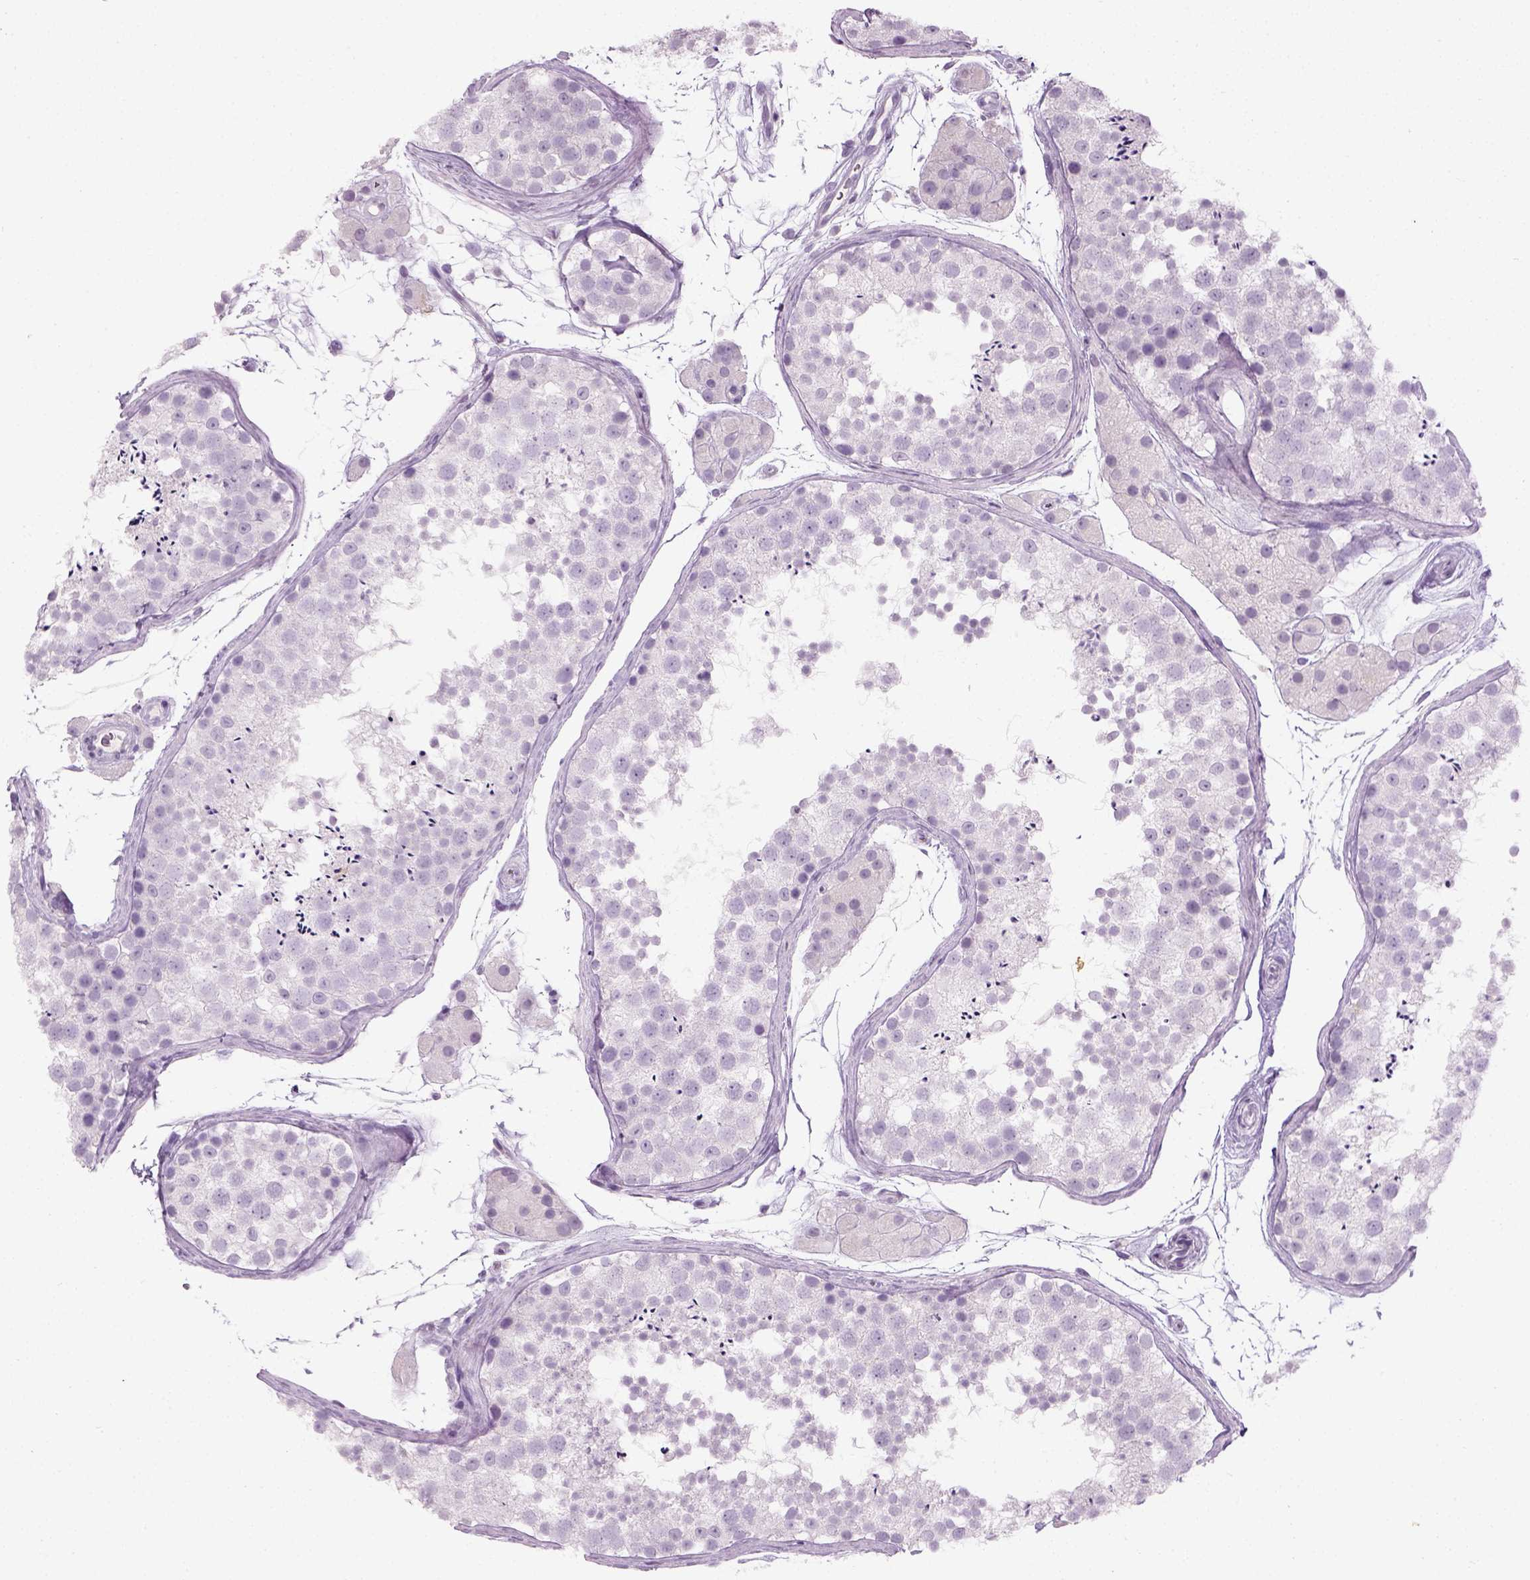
{"staining": {"intensity": "negative", "quantity": "none", "location": "none"}, "tissue": "testis", "cell_type": "Cells in seminiferous ducts", "image_type": "normal", "snomed": [{"axis": "morphology", "description": "Normal tissue, NOS"}, {"axis": "topography", "description": "Testis"}], "caption": "Immunohistochemistry (IHC) image of normal human testis stained for a protein (brown), which shows no positivity in cells in seminiferous ducts. The staining was performed using DAB (3,3'-diaminobenzidine) to visualize the protein expression in brown, while the nuclei were stained in blue with hematoxylin (Magnification: 20x).", "gene": "TH", "patient": {"sex": "male", "age": 41}}